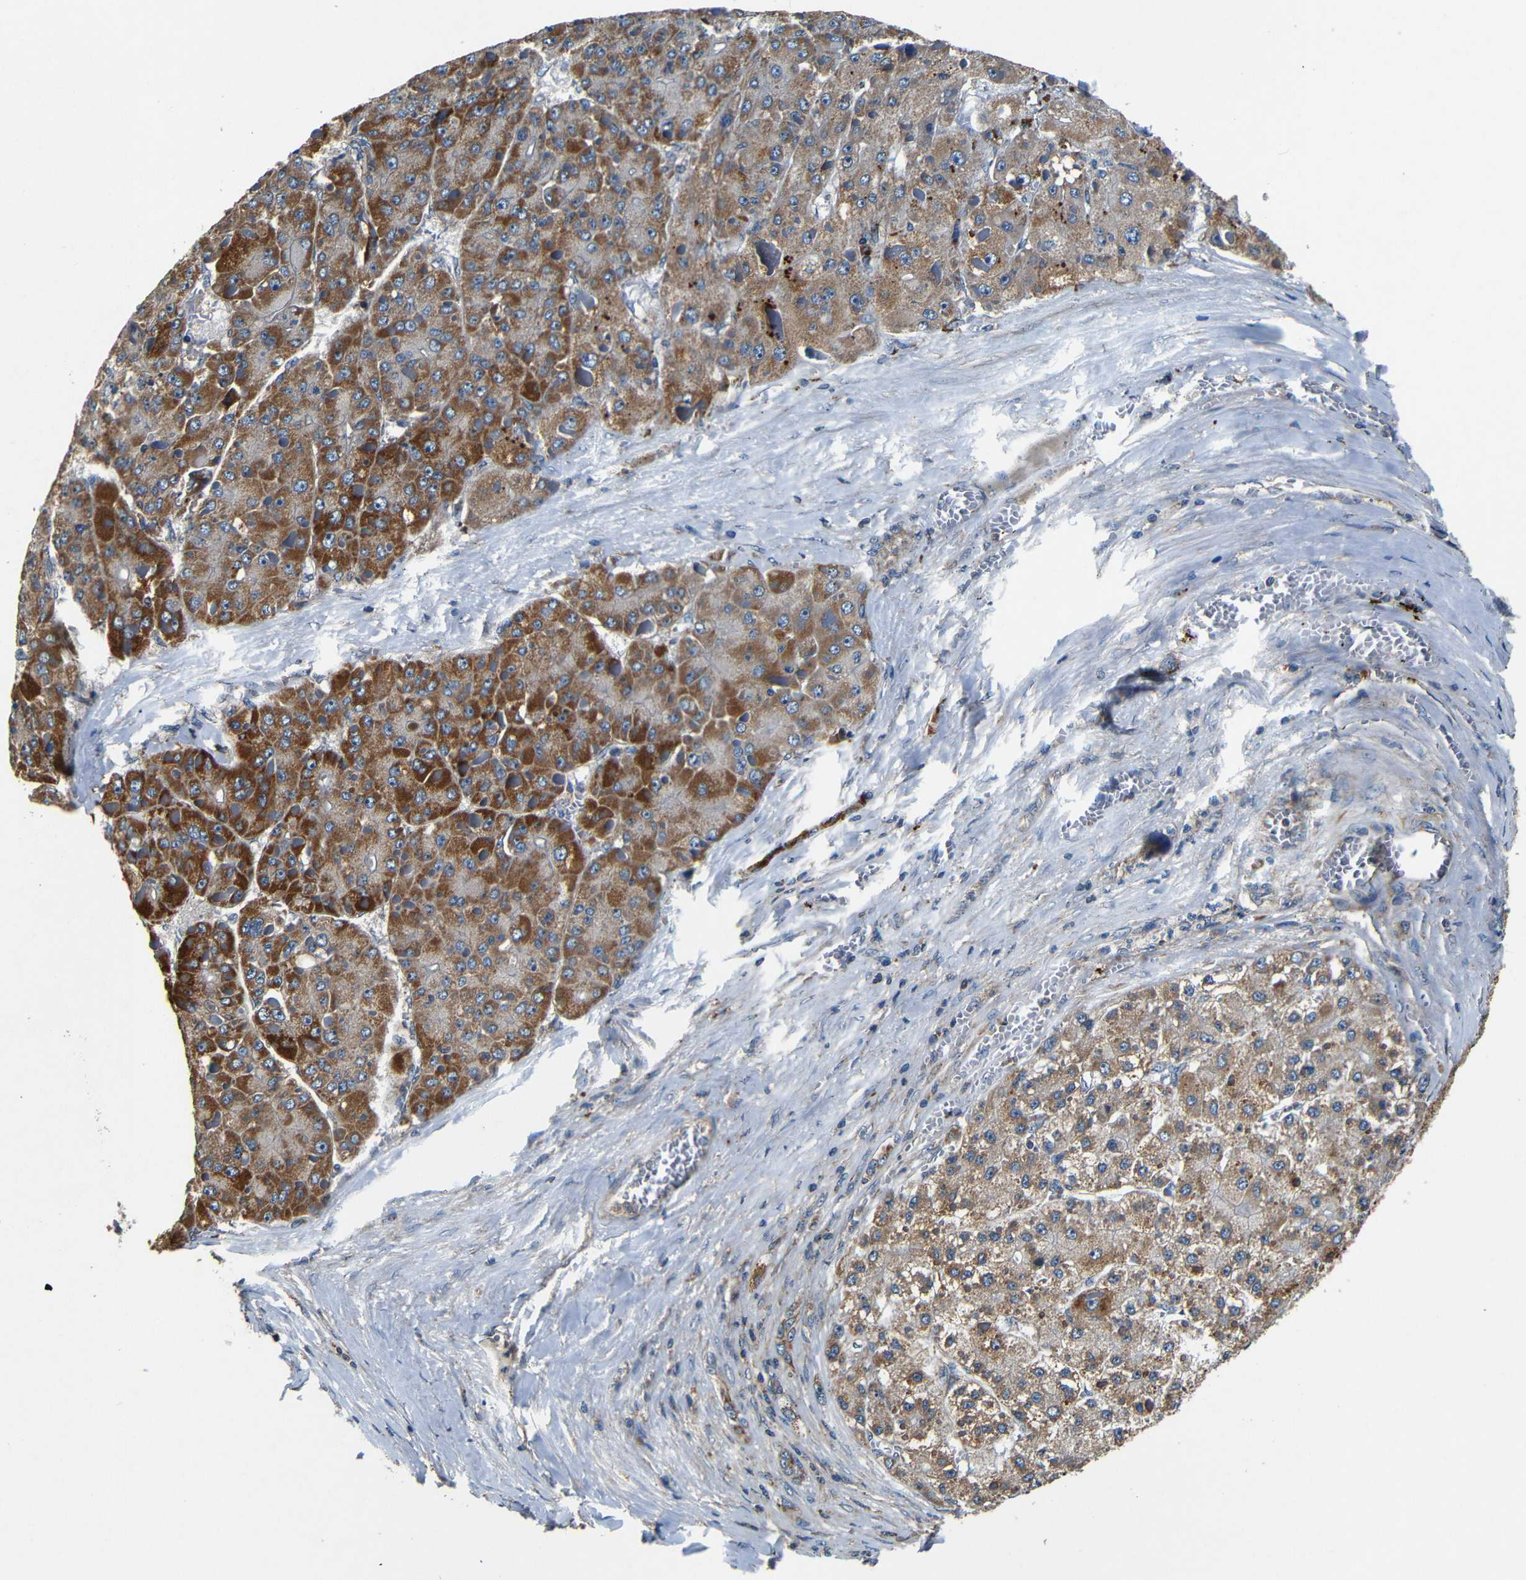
{"staining": {"intensity": "moderate", "quantity": ">75%", "location": "cytoplasmic/membranous"}, "tissue": "liver cancer", "cell_type": "Tumor cells", "image_type": "cancer", "snomed": [{"axis": "morphology", "description": "Carcinoma, Hepatocellular, NOS"}, {"axis": "topography", "description": "Liver"}], "caption": "Tumor cells exhibit moderate cytoplasmic/membranous staining in about >75% of cells in liver hepatocellular carcinoma.", "gene": "MTX1", "patient": {"sex": "female", "age": 73}}